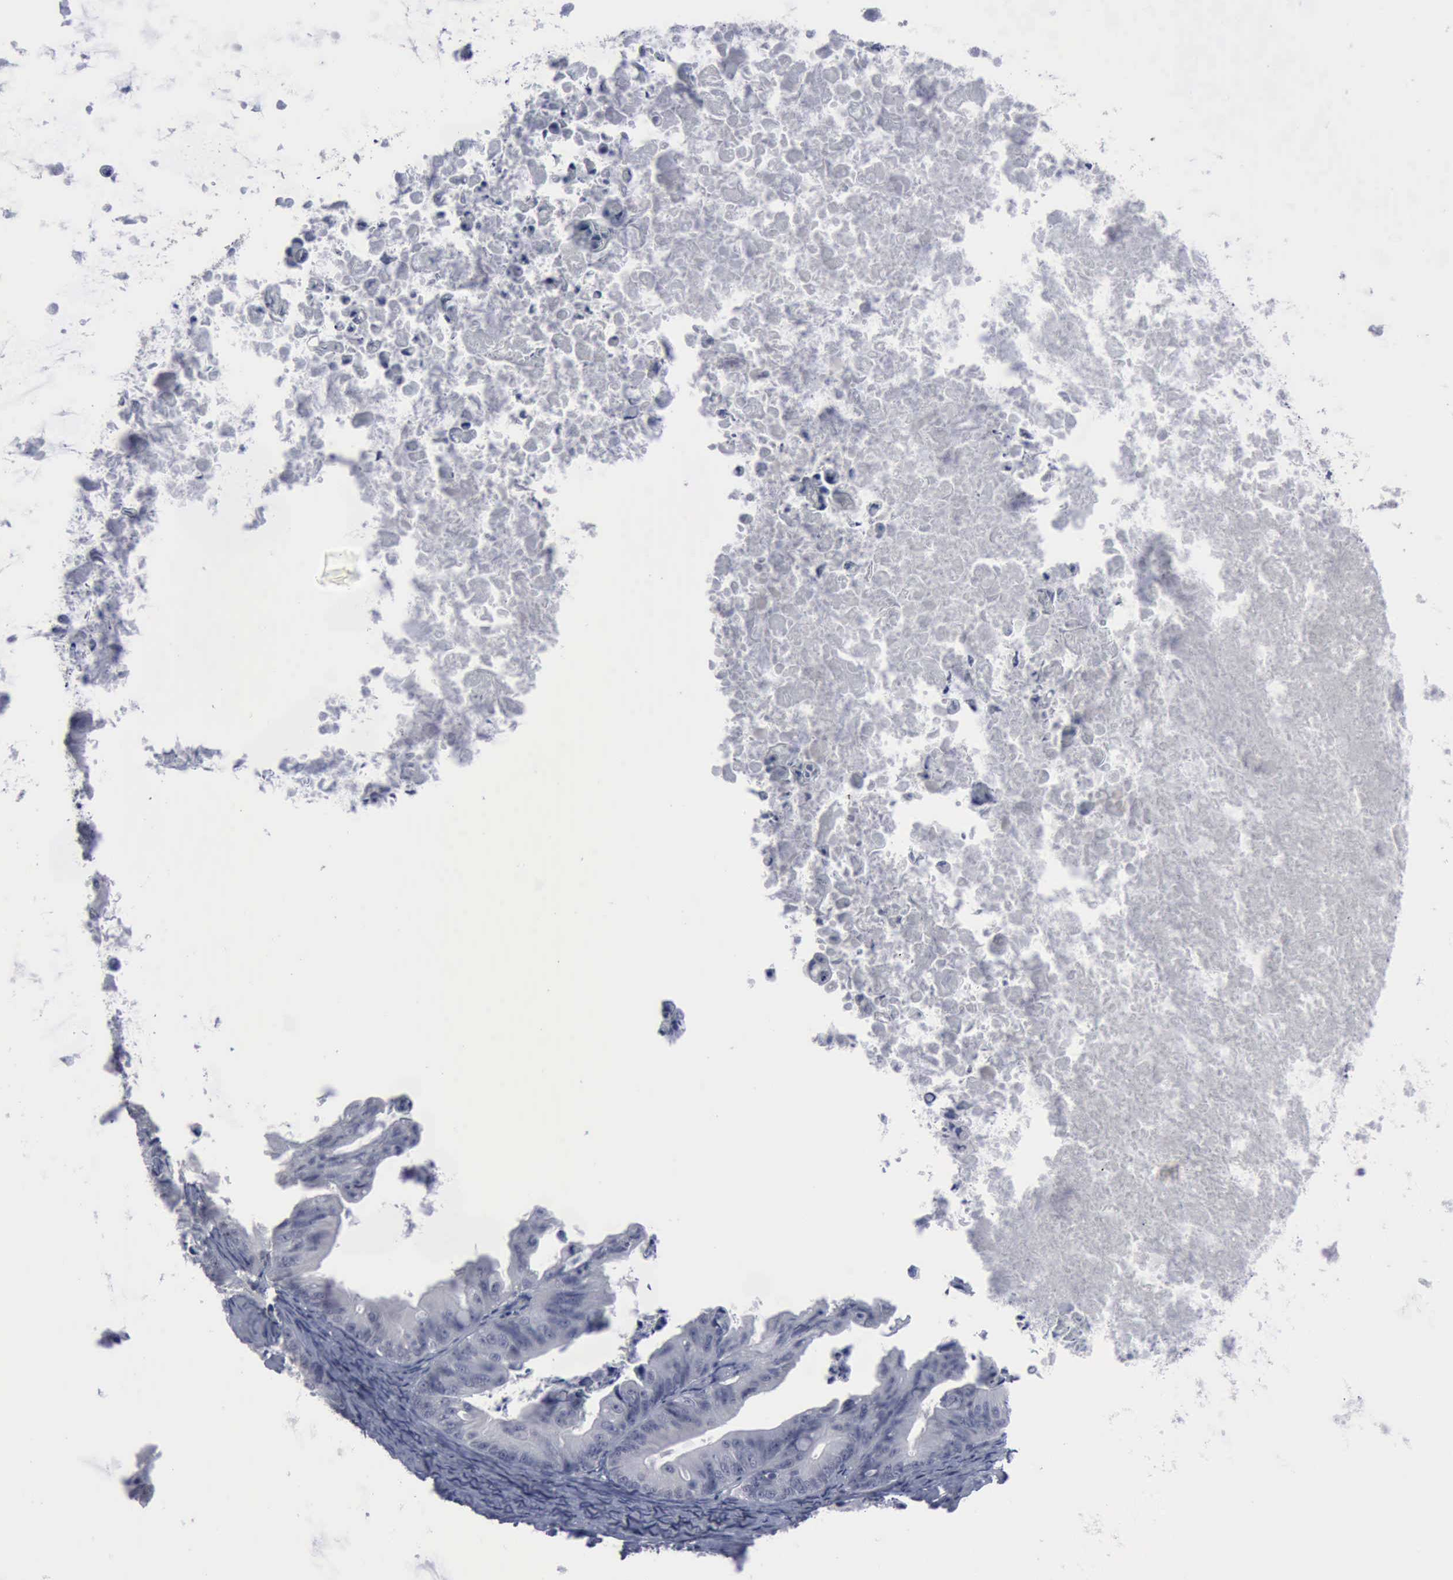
{"staining": {"intensity": "negative", "quantity": "none", "location": "none"}, "tissue": "ovarian cancer", "cell_type": "Tumor cells", "image_type": "cancer", "snomed": [{"axis": "morphology", "description": "Cystadenocarcinoma, mucinous, NOS"}, {"axis": "topography", "description": "Ovary"}], "caption": "Immunohistochemistry of human ovarian cancer (mucinous cystadenocarcinoma) demonstrates no positivity in tumor cells.", "gene": "MYO18B", "patient": {"sex": "female", "age": 37}}